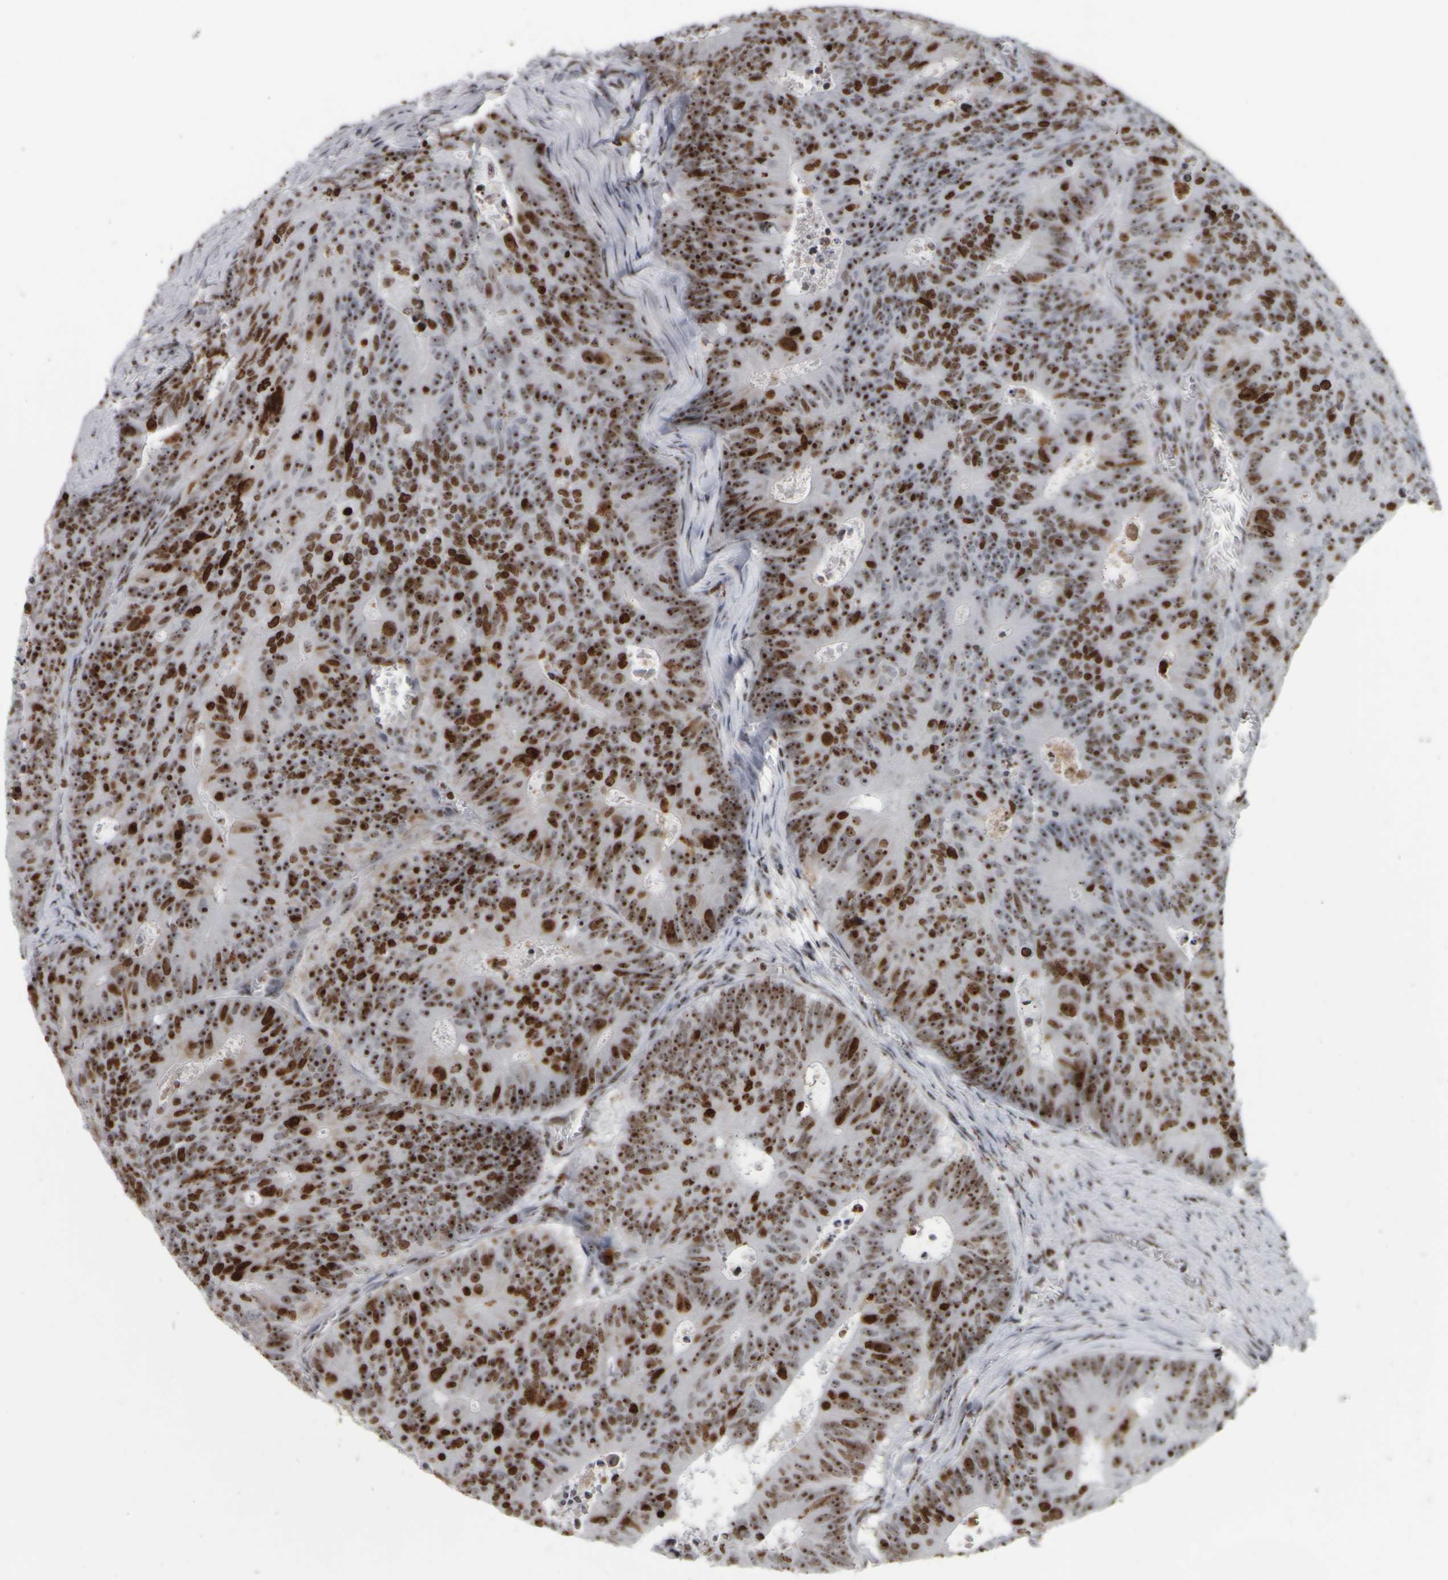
{"staining": {"intensity": "strong", "quantity": ">75%", "location": "nuclear"}, "tissue": "colorectal cancer", "cell_type": "Tumor cells", "image_type": "cancer", "snomed": [{"axis": "morphology", "description": "Adenocarcinoma, NOS"}, {"axis": "topography", "description": "Colon"}], "caption": "Immunohistochemical staining of human colorectal cancer reveals high levels of strong nuclear positivity in about >75% of tumor cells.", "gene": "TOP2B", "patient": {"sex": "male", "age": 87}}